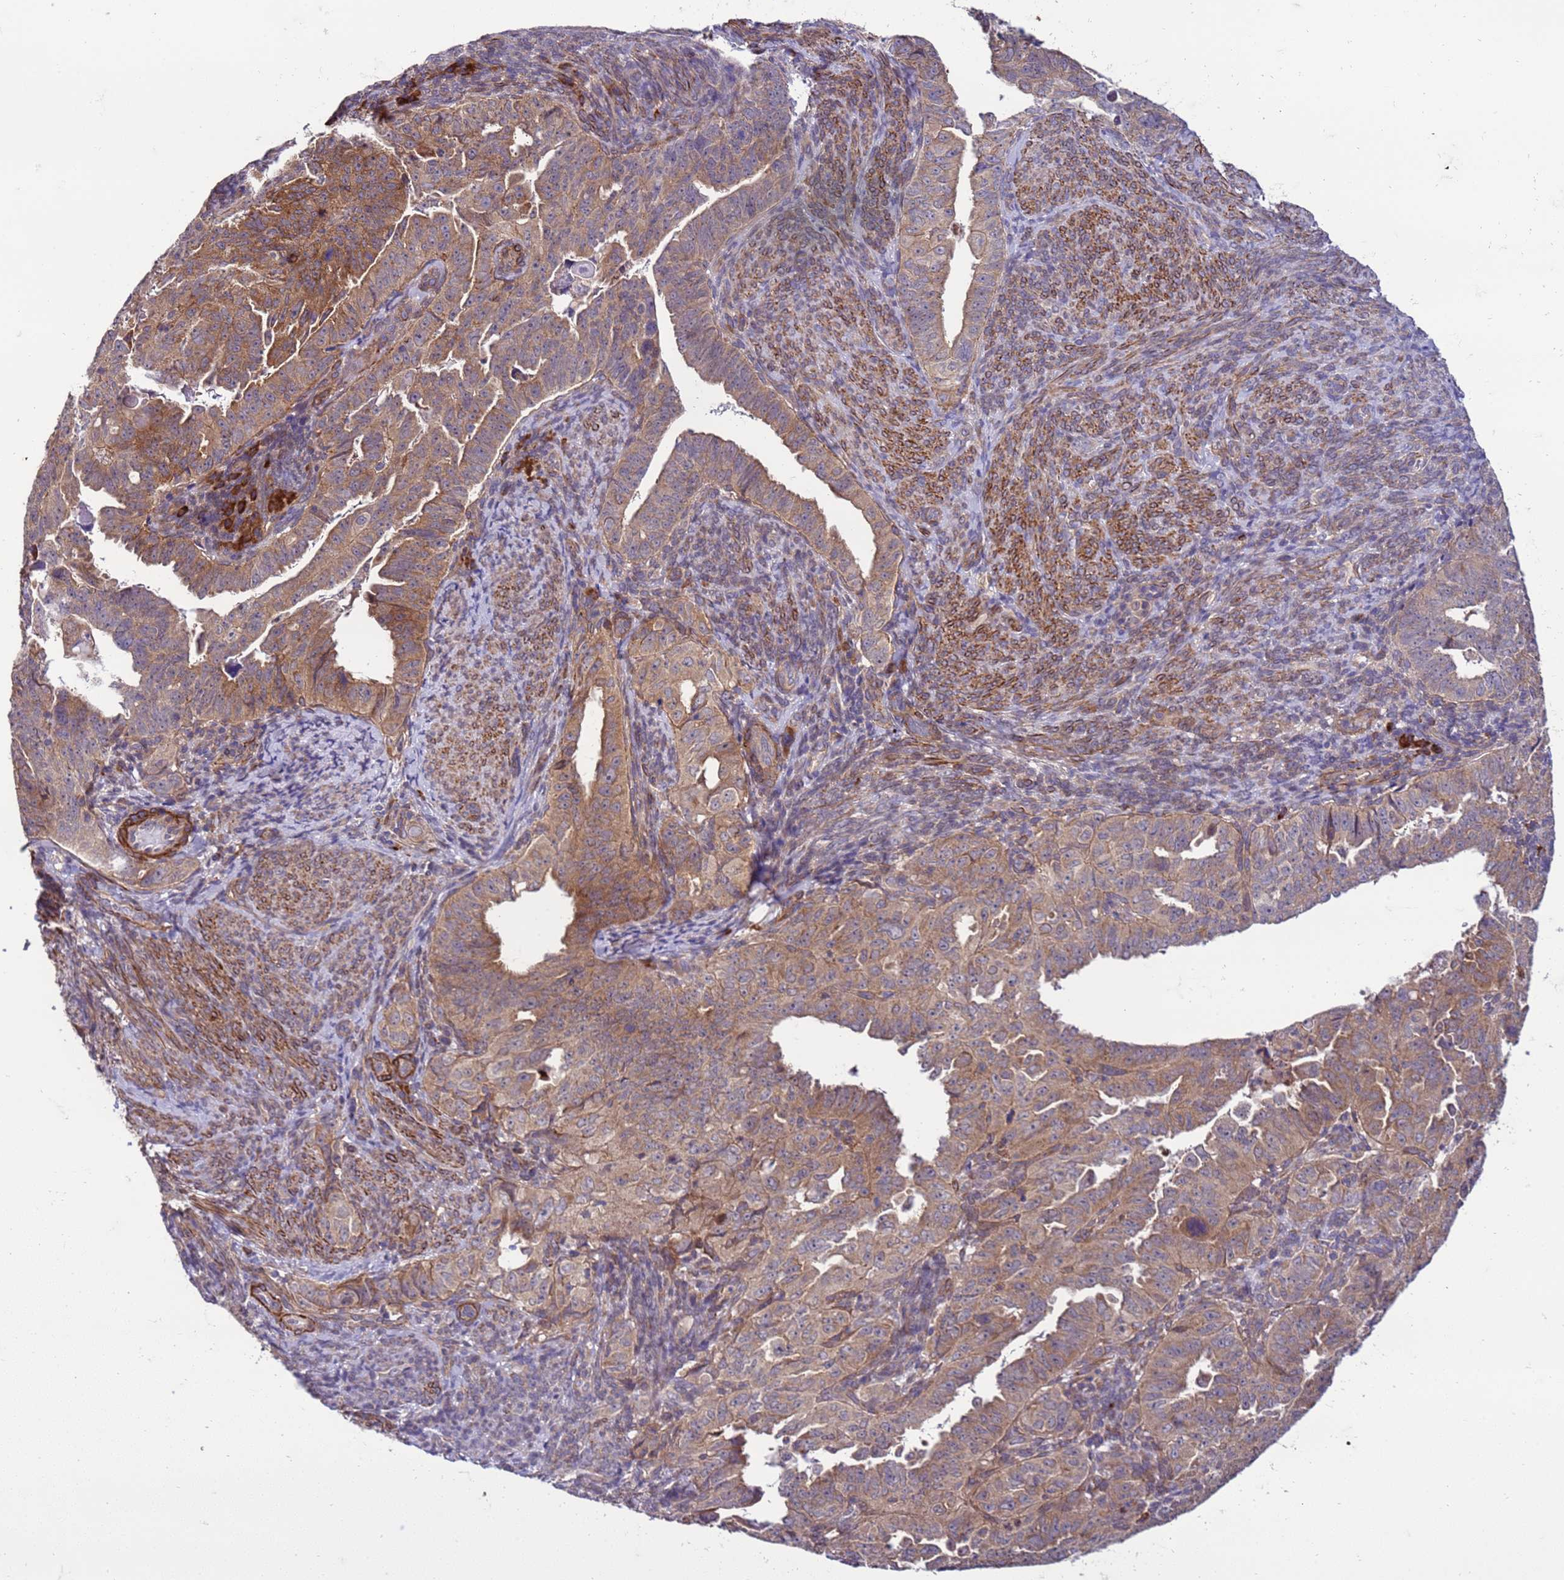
{"staining": {"intensity": "moderate", "quantity": ">75%", "location": "cytoplasmic/membranous"}, "tissue": "endometrial cancer", "cell_type": "Tumor cells", "image_type": "cancer", "snomed": [{"axis": "morphology", "description": "Adenocarcinoma, NOS"}, {"axis": "topography", "description": "Endometrium"}], "caption": "Endometrial cancer (adenocarcinoma) was stained to show a protein in brown. There is medium levels of moderate cytoplasmic/membranous positivity in approximately >75% of tumor cells.", "gene": "GEN1", "patient": {"sex": "female", "age": 65}}